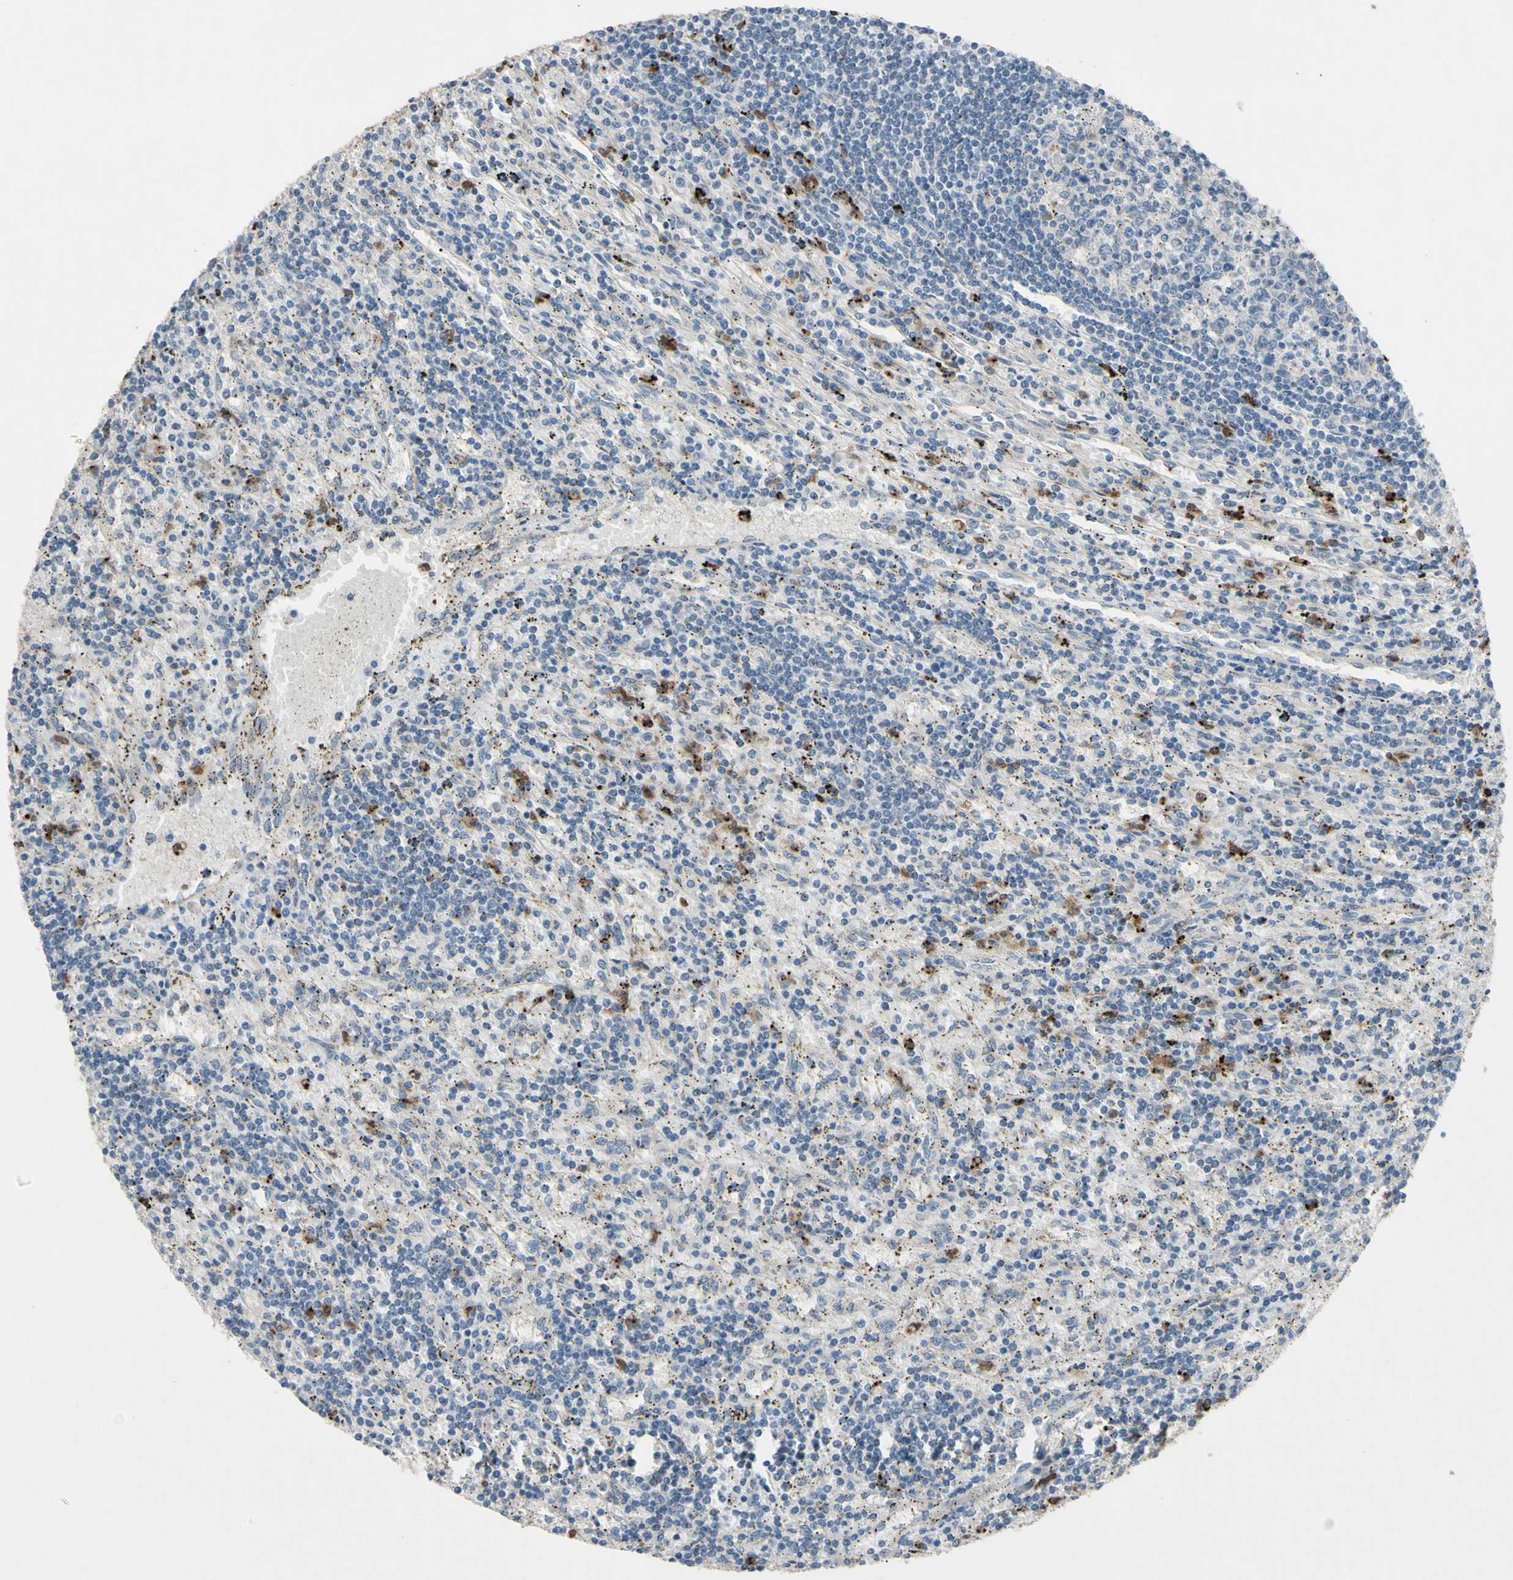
{"staining": {"intensity": "weak", "quantity": ">75%", "location": "cytoplasmic/membranous"}, "tissue": "lymphoma", "cell_type": "Tumor cells", "image_type": "cancer", "snomed": [{"axis": "morphology", "description": "Malignant lymphoma, non-Hodgkin's type, Low grade"}, {"axis": "topography", "description": "Spleen"}], "caption": "A brown stain highlights weak cytoplasmic/membranous staining of a protein in human lymphoma tumor cells. (brown staining indicates protein expression, while blue staining denotes nuclei).", "gene": "GRAMD2B", "patient": {"sex": "male", "age": 76}}